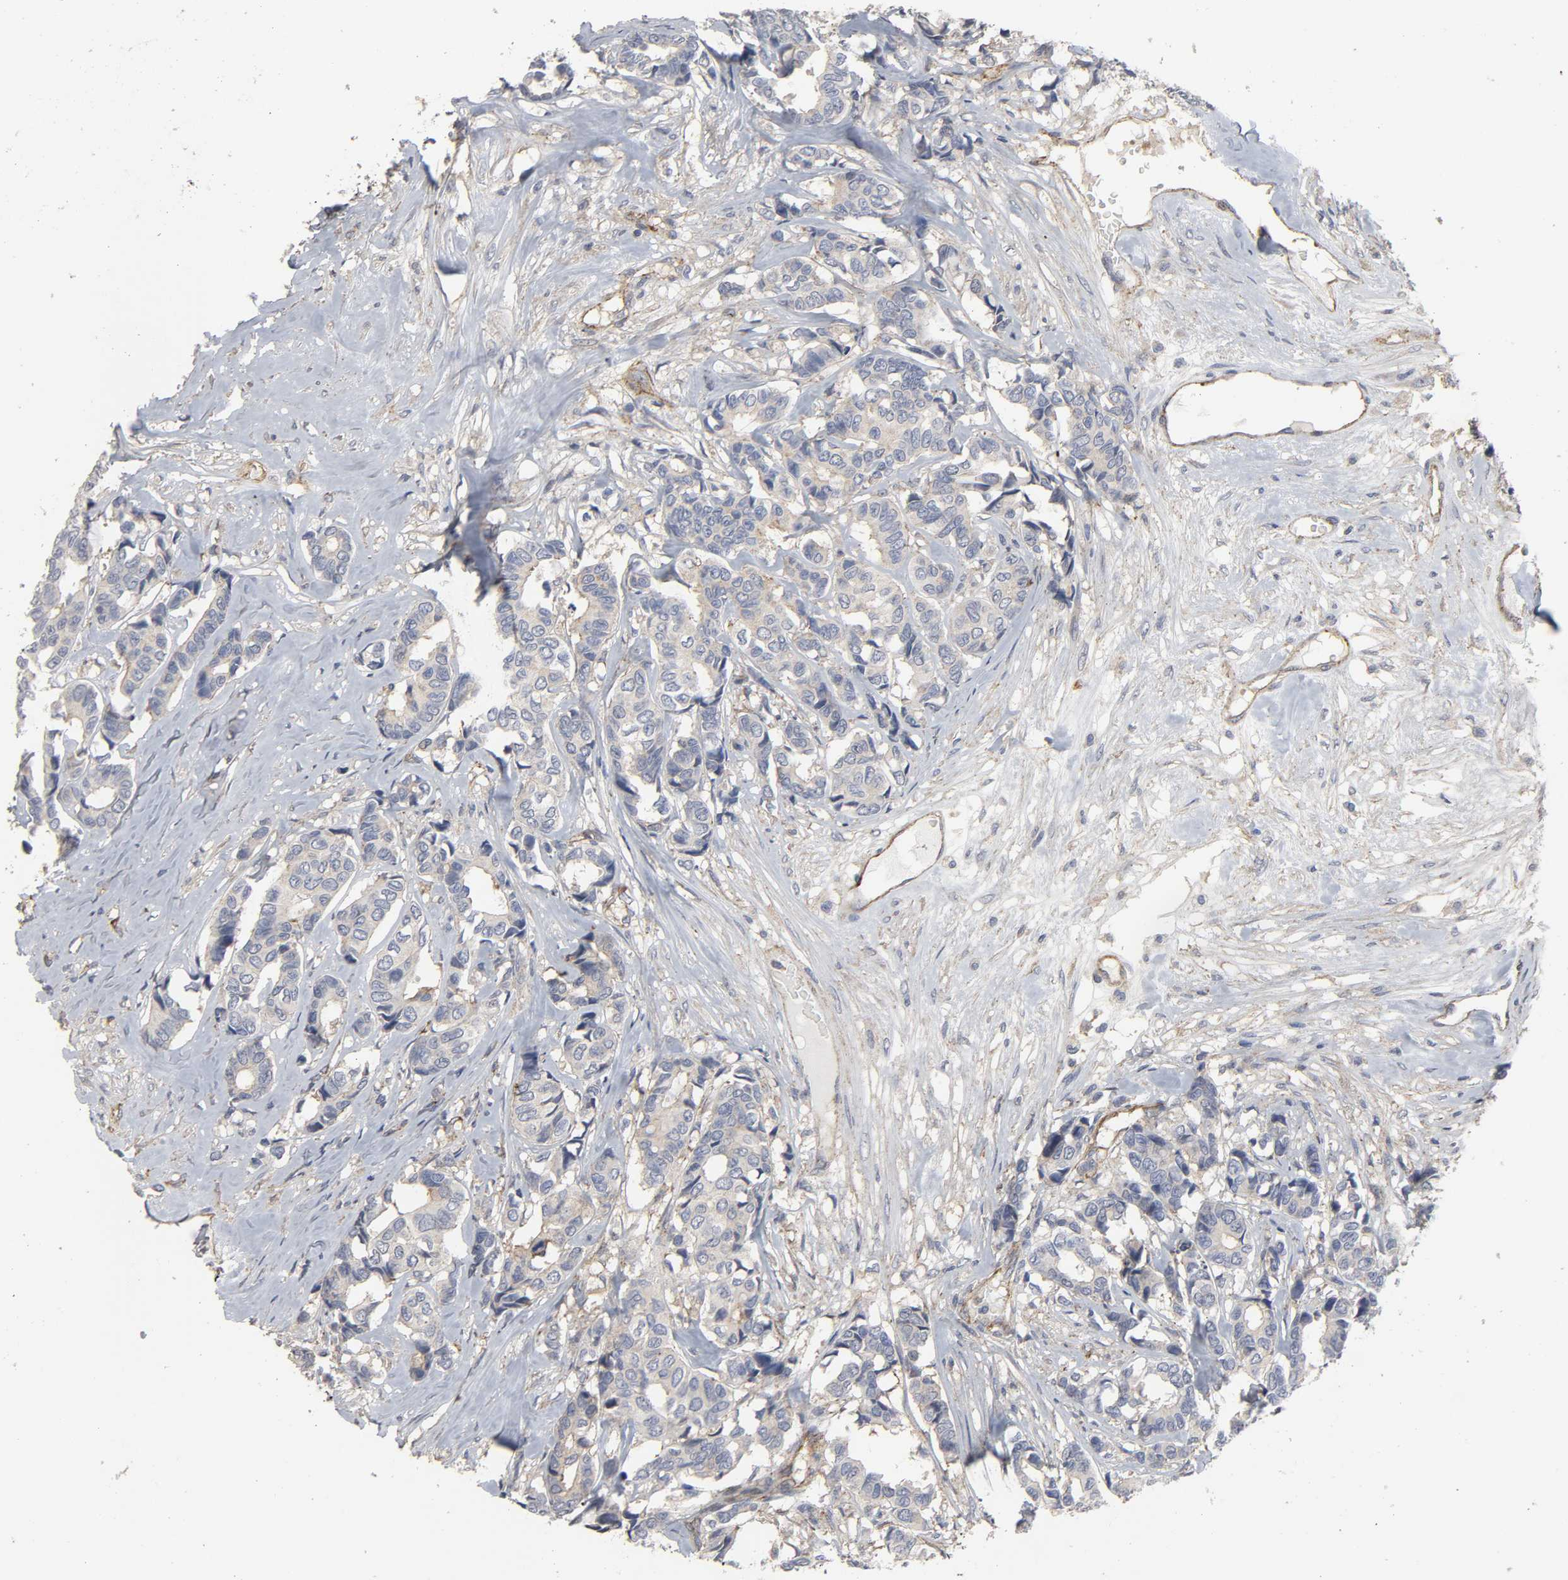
{"staining": {"intensity": "weak", "quantity": "25%-75%", "location": "cytoplasmic/membranous"}, "tissue": "breast cancer", "cell_type": "Tumor cells", "image_type": "cancer", "snomed": [{"axis": "morphology", "description": "Duct carcinoma"}, {"axis": "topography", "description": "Breast"}], "caption": "High-magnification brightfield microscopy of breast cancer (invasive ductal carcinoma) stained with DAB (brown) and counterstained with hematoxylin (blue). tumor cells exhibit weak cytoplasmic/membranous positivity is present in approximately25%-75% of cells.", "gene": "SH3GLB1", "patient": {"sex": "female", "age": 87}}